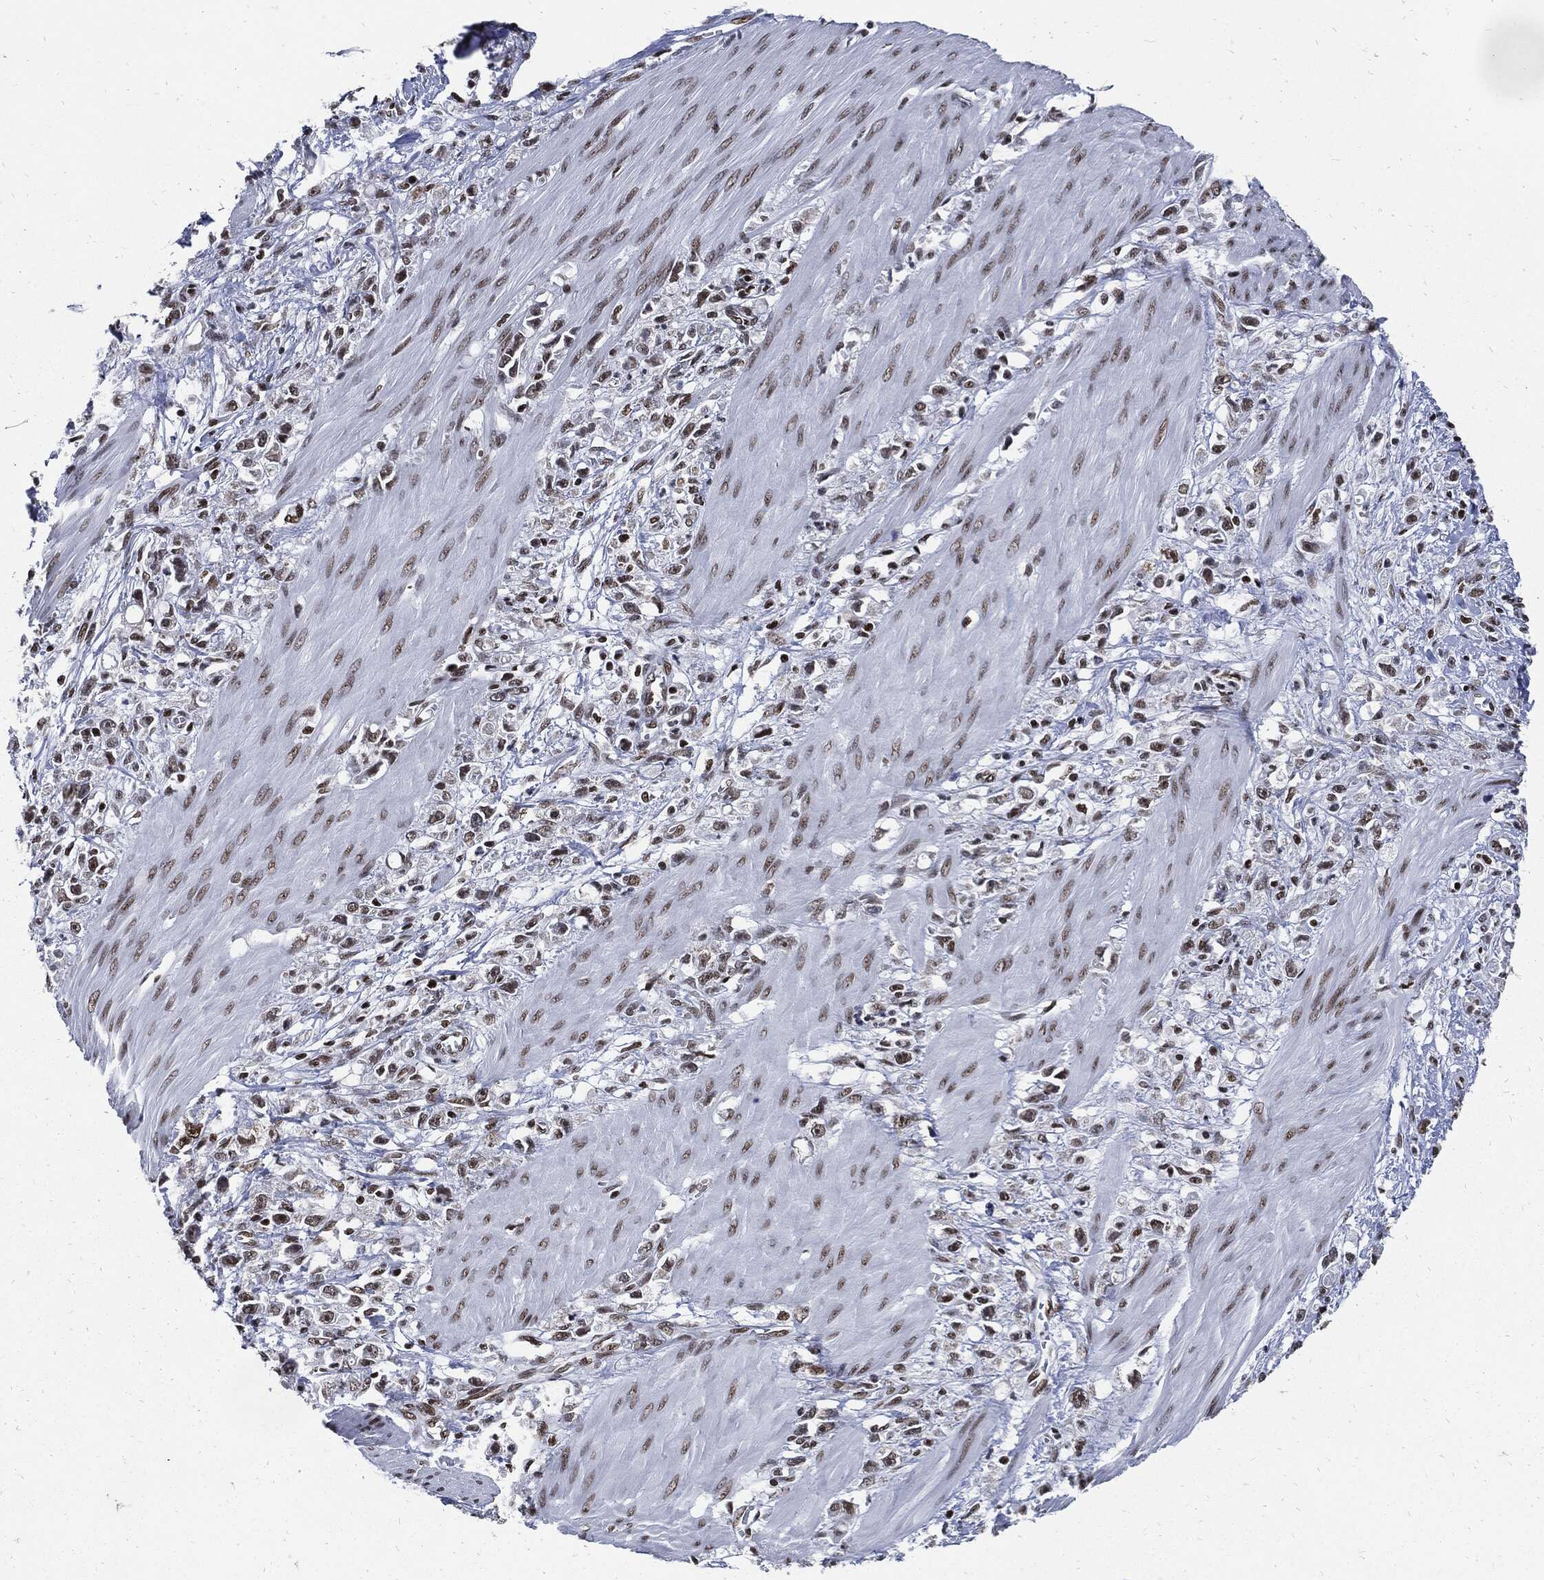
{"staining": {"intensity": "negative", "quantity": "none", "location": "none"}, "tissue": "stomach cancer", "cell_type": "Tumor cells", "image_type": "cancer", "snomed": [{"axis": "morphology", "description": "Adenocarcinoma, NOS"}, {"axis": "topography", "description": "Stomach"}], "caption": "Immunohistochemistry (IHC) histopathology image of neoplastic tissue: stomach cancer (adenocarcinoma) stained with DAB (3,3'-diaminobenzidine) demonstrates no significant protein positivity in tumor cells. (DAB immunohistochemistry (IHC) visualized using brightfield microscopy, high magnification).", "gene": "TERF2", "patient": {"sex": "female", "age": 59}}